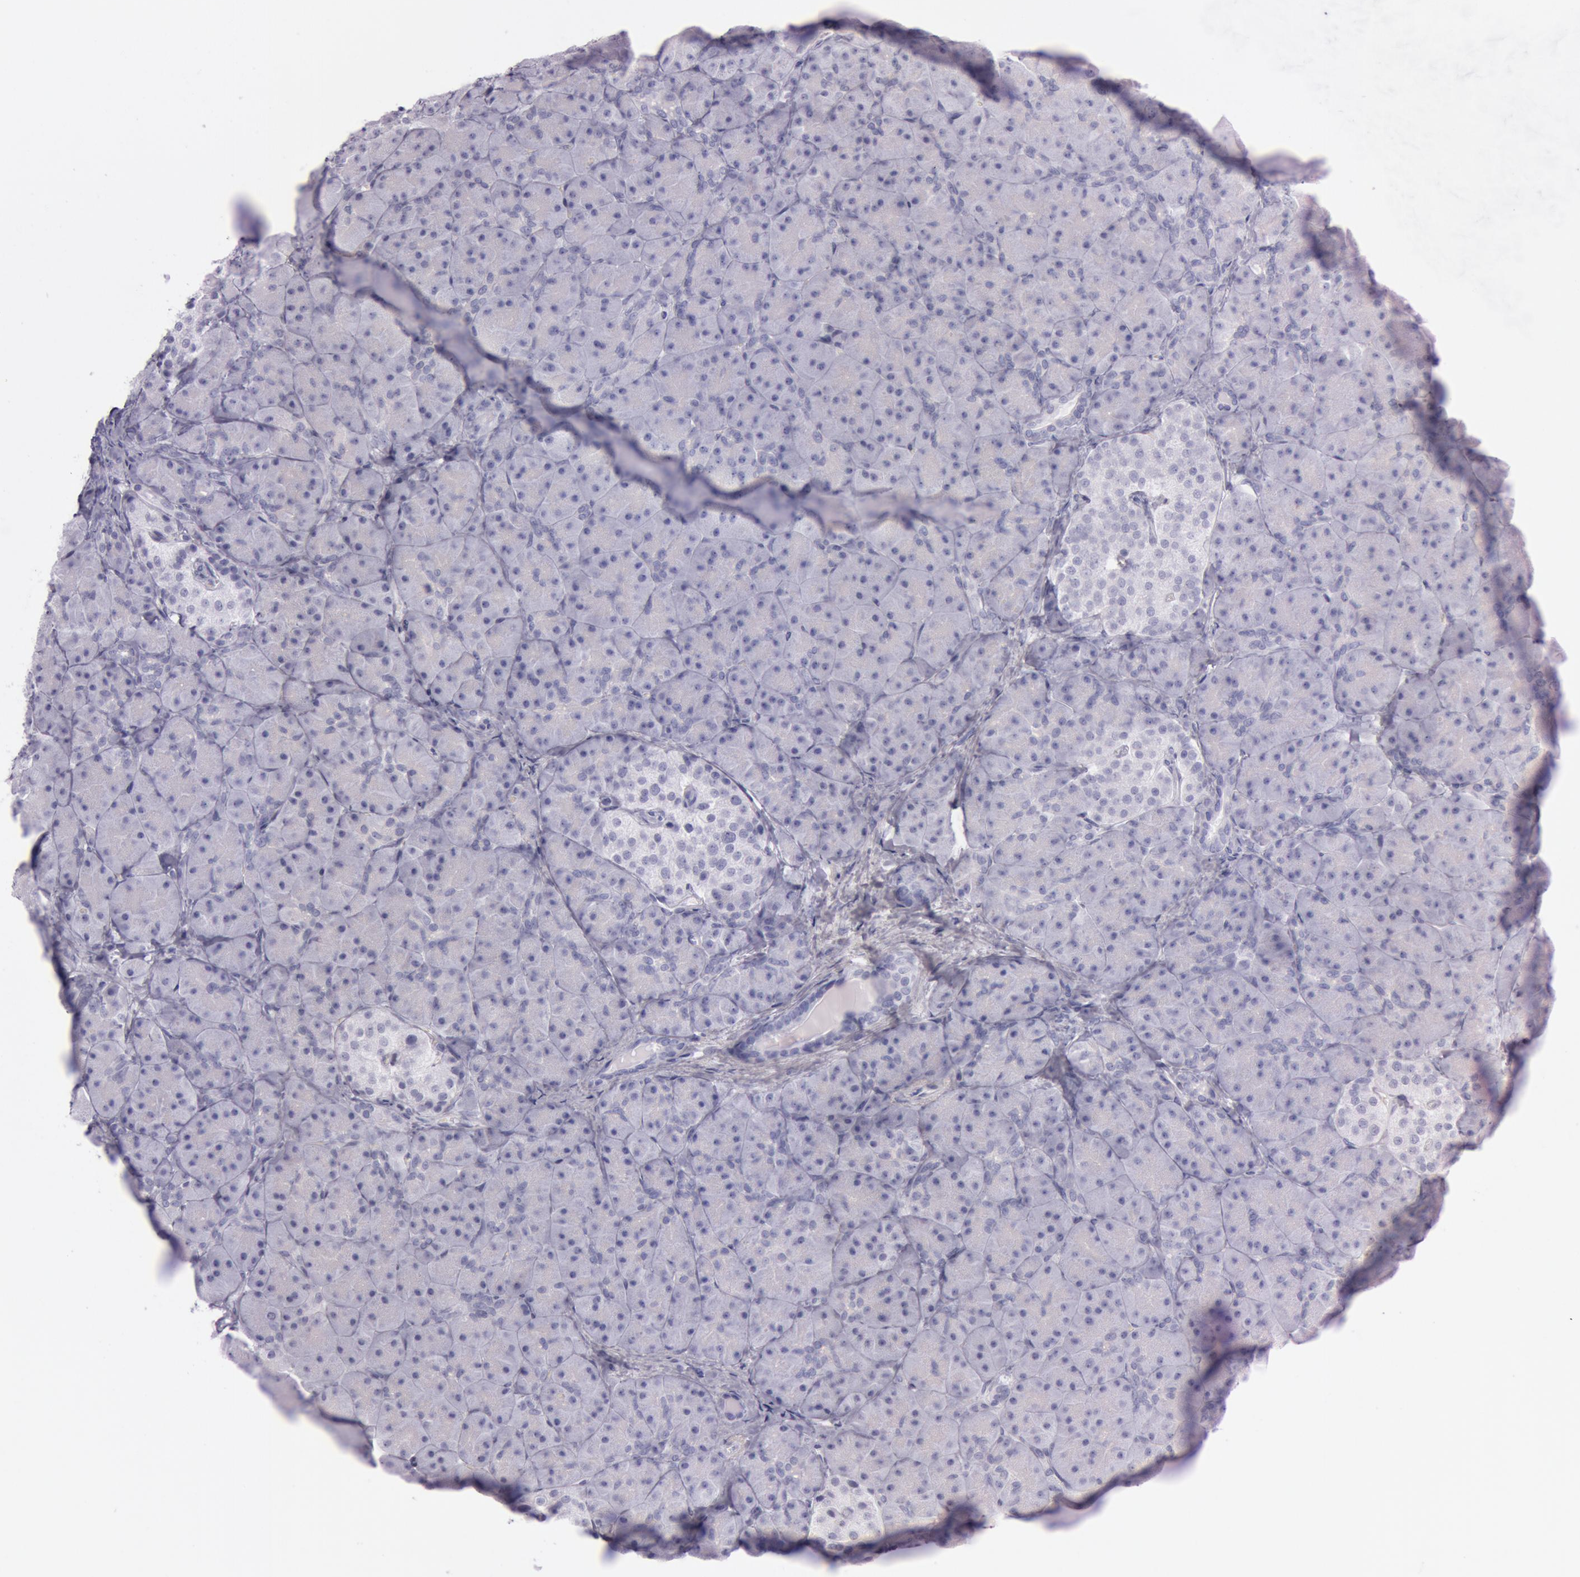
{"staining": {"intensity": "negative", "quantity": "none", "location": "none"}, "tissue": "pancreas", "cell_type": "Exocrine glandular cells", "image_type": "normal", "snomed": [{"axis": "morphology", "description": "Normal tissue, NOS"}, {"axis": "topography", "description": "Pancreas"}], "caption": "This is a photomicrograph of immunohistochemistry (IHC) staining of benign pancreas, which shows no expression in exocrine glandular cells.", "gene": "S100A7", "patient": {"sex": "male", "age": 66}}